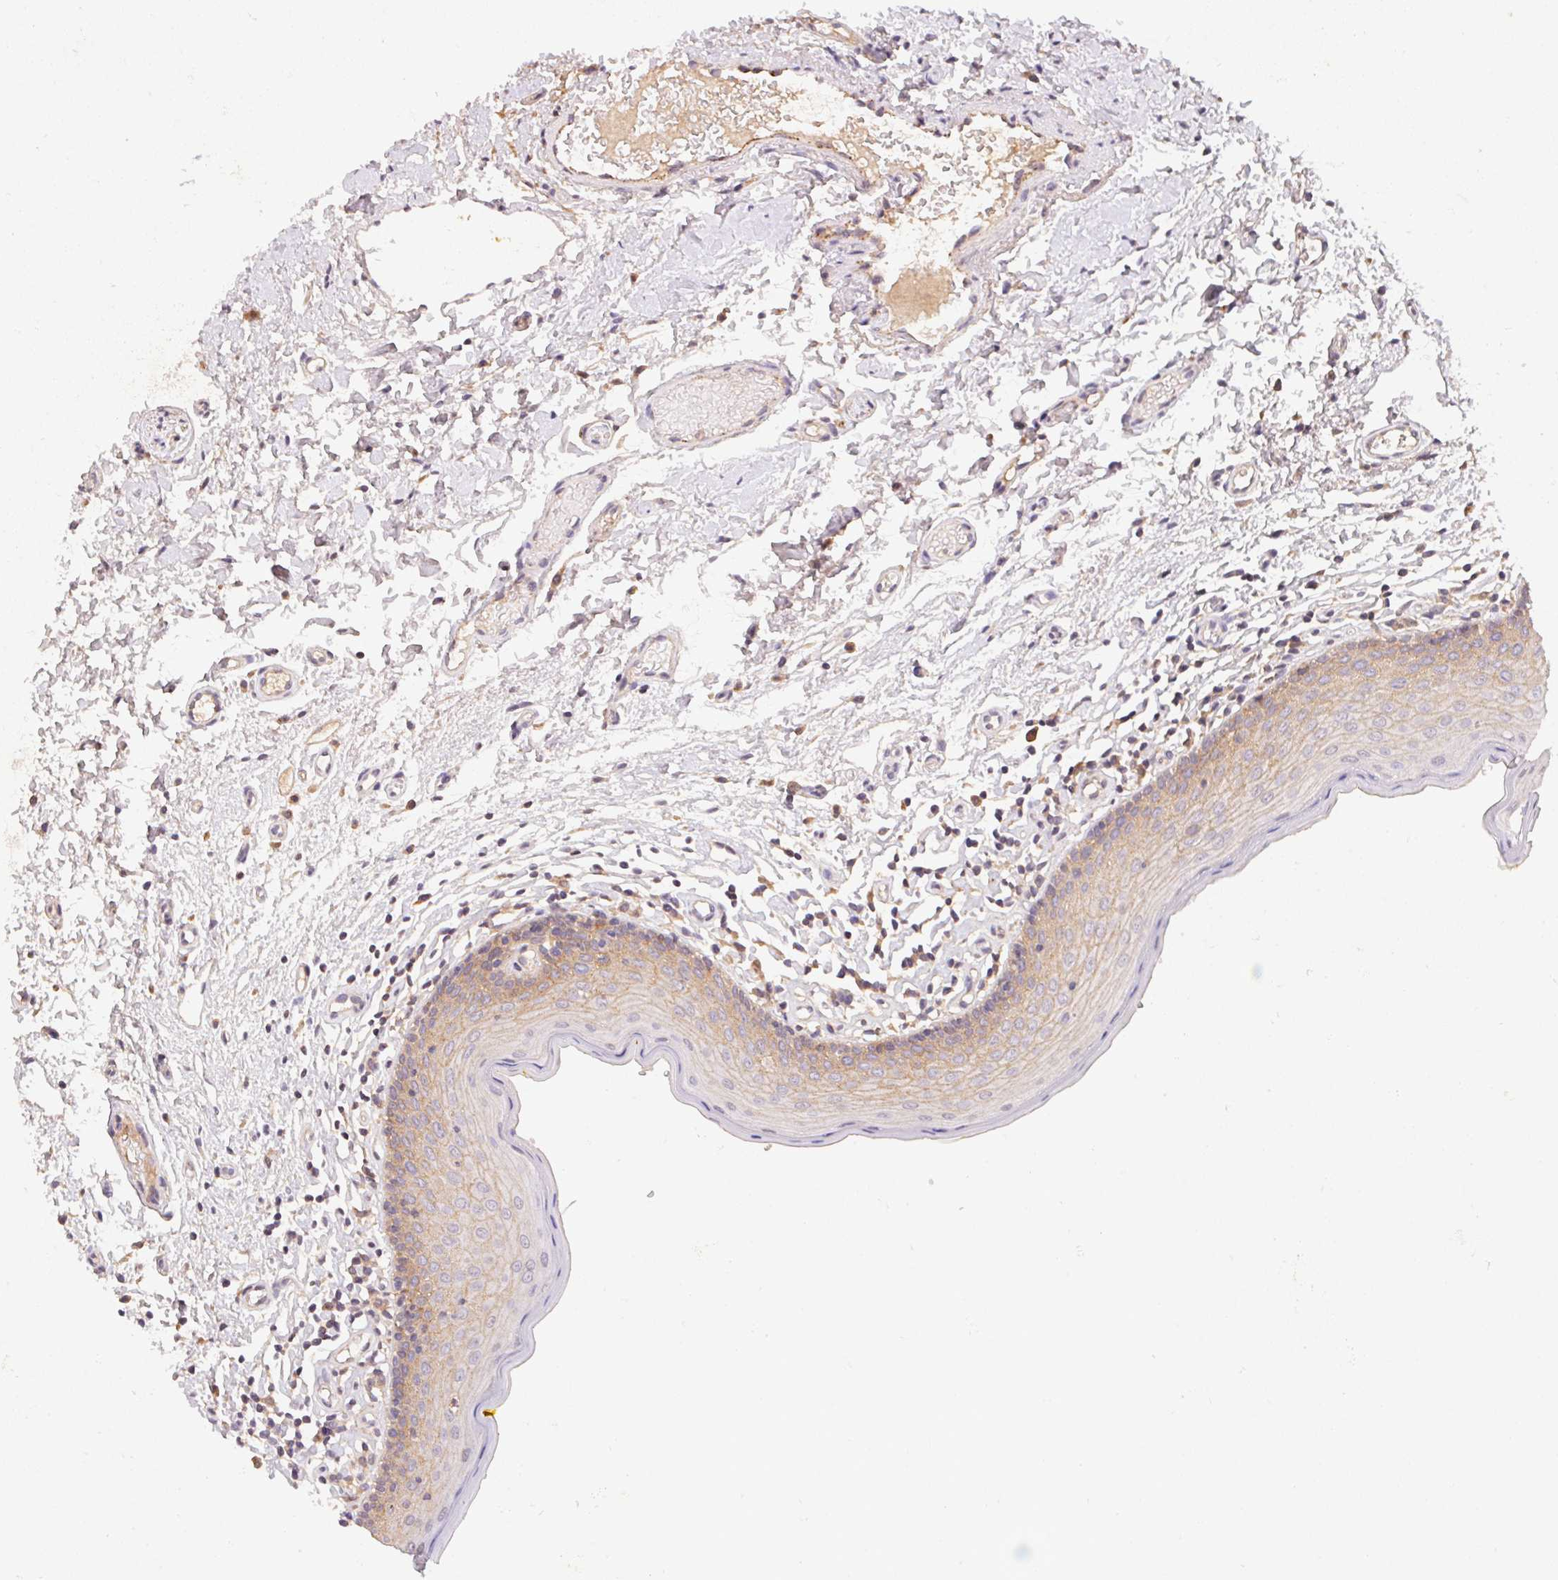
{"staining": {"intensity": "weak", "quantity": "25%-75%", "location": "cytoplasmic/membranous,nuclear"}, "tissue": "oral mucosa", "cell_type": "Squamous epithelial cells", "image_type": "normal", "snomed": [{"axis": "morphology", "description": "Normal tissue, NOS"}, {"axis": "topography", "description": "Oral tissue"}, {"axis": "topography", "description": "Tounge, NOS"}], "caption": "The micrograph displays staining of normal oral mucosa, revealing weak cytoplasmic/membranous,nuclear protein staining (brown color) within squamous epithelial cells. (DAB (3,3'-diaminobenzidine) IHC with brightfield microscopy, high magnification).", "gene": "SLC52A2", "patient": {"sex": "female", "age": 58}}